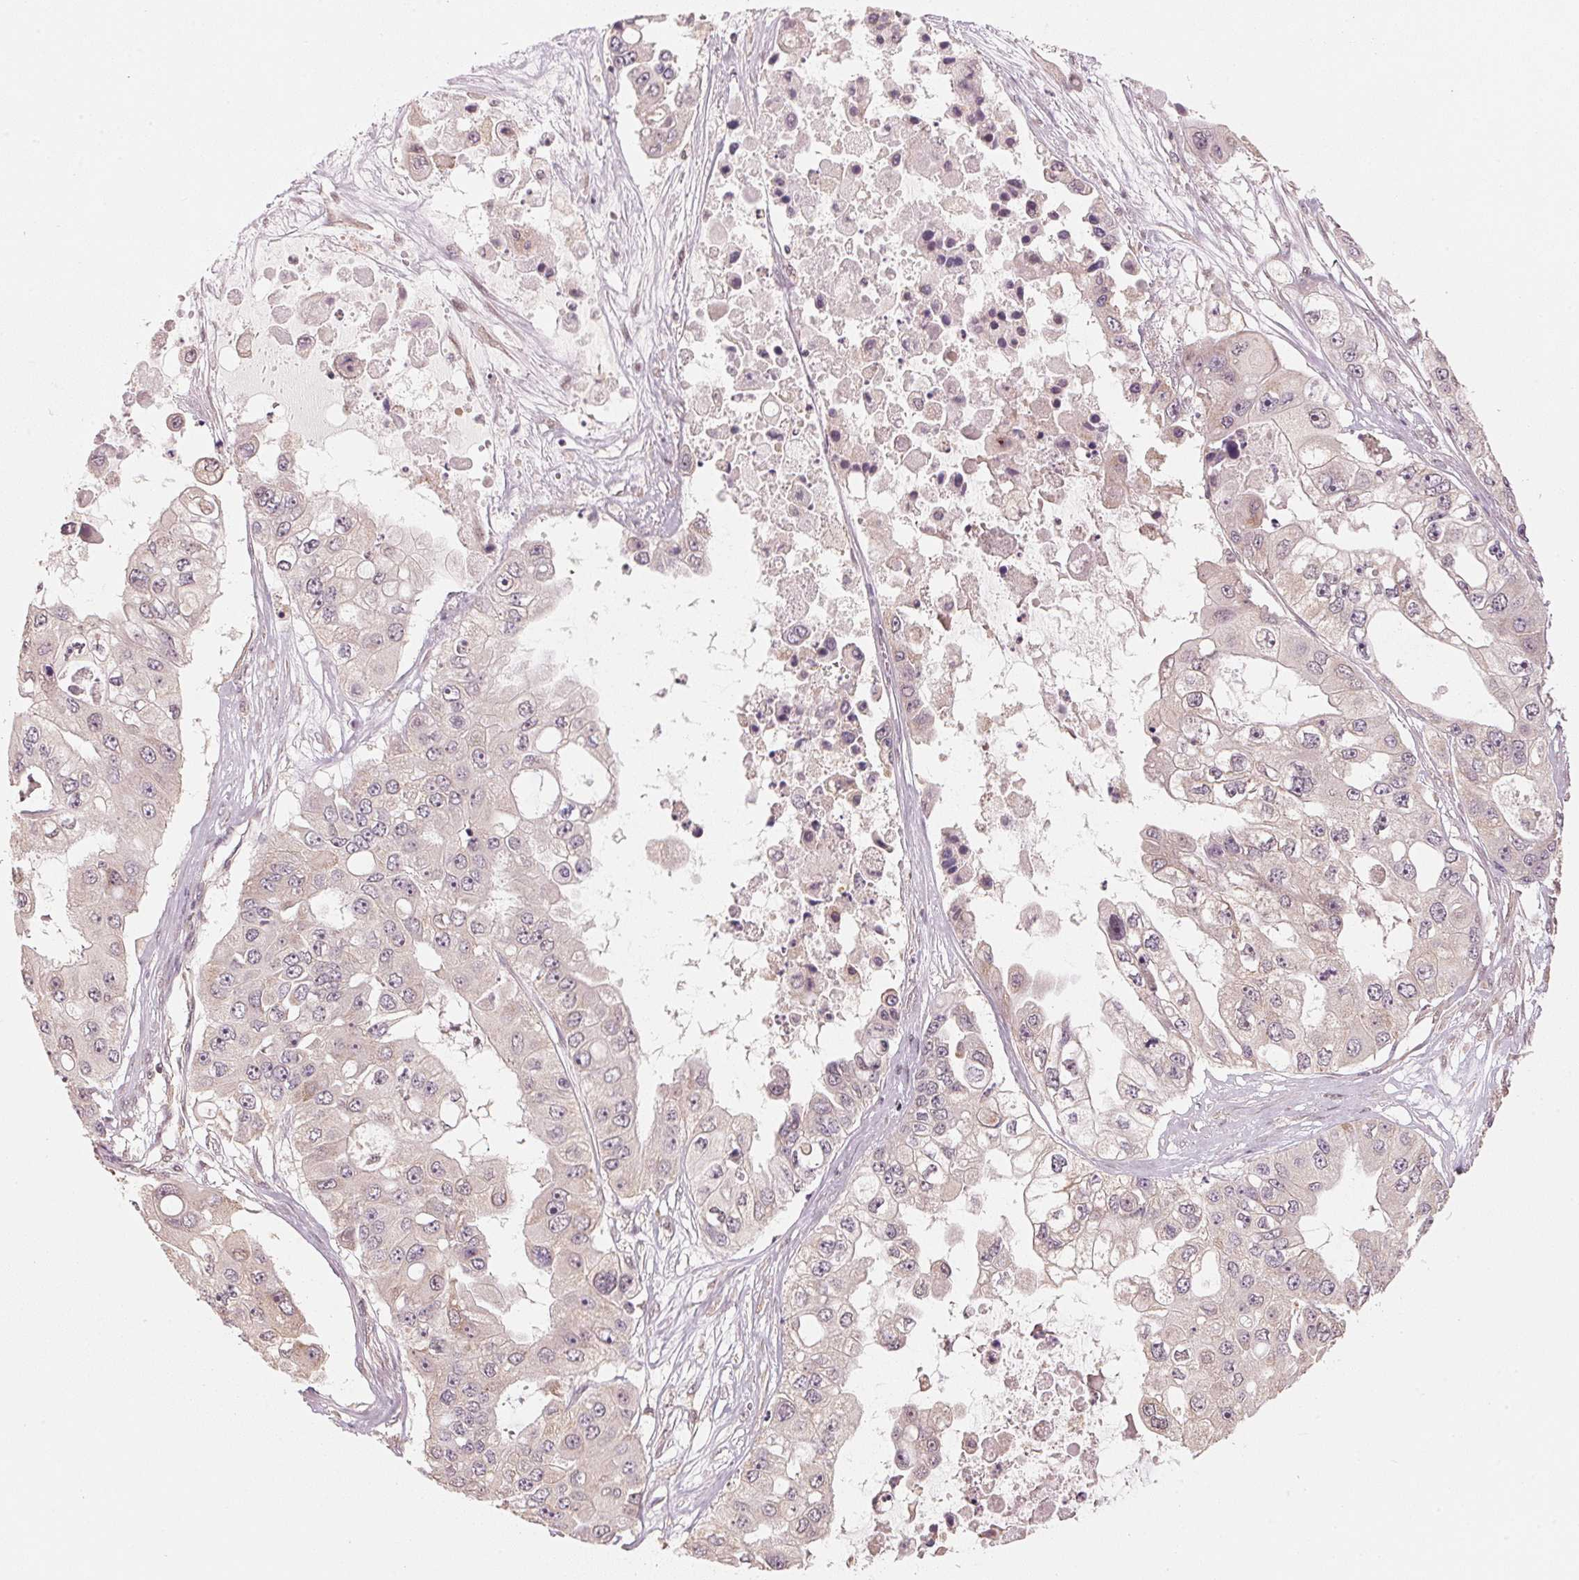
{"staining": {"intensity": "negative", "quantity": "none", "location": "none"}, "tissue": "ovarian cancer", "cell_type": "Tumor cells", "image_type": "cancer", "snomed": [{"axis": "morphology", "description": "Cystadenocarcinoma, serous, NOS"}, {"axis": "topography", "description": "Ovary"}], "caption": "Immunohistochemistry (IHC) of ovarian cancer demonstrates no staining in tumor cells. Nuclei are stained in blue.", "gene": "C2orf73", "patient": {"sex": "female", "age": 56}}